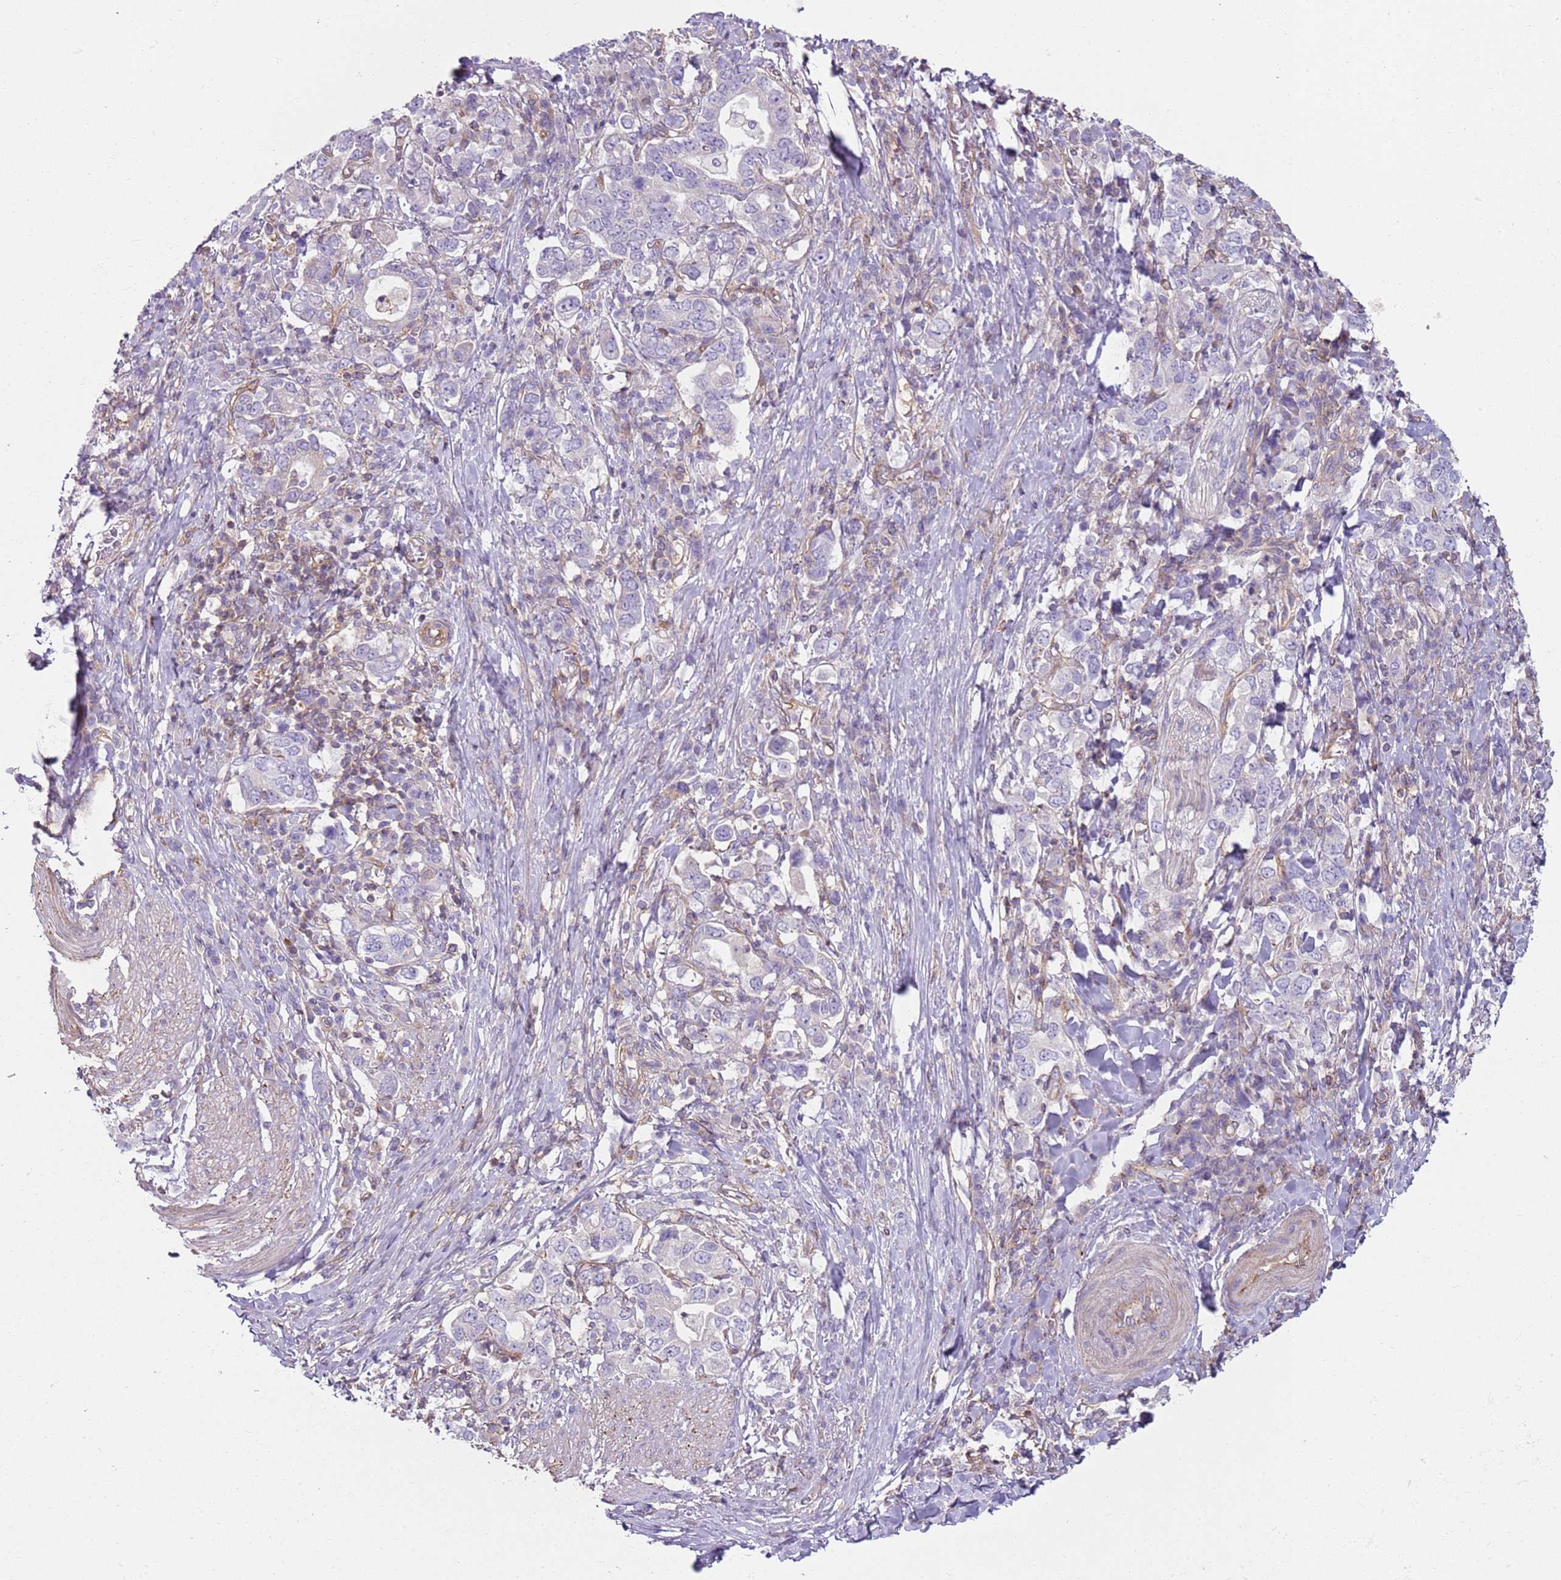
{"staining": {"intensity": "negative", "quantity": "none", "location": "none"}, "tissue": "stomach cancer", "cell_type": "Tumor cells", "image_type": "cancer", "snomed": [{"axis": "morphology", "description": "Adenocarcinoma, NOS"}, {"axis": "topography", "description": "Stomach, upper"}, {"axis": "topography", "description": "Stomach"}], "caption": "This is an immunohistochemistry photomicrograph of adenocarcinoma (stomach). There is no staining in tumor cells.", "gene": "GNAI3", "patient": {"sex": "male", "age": 62}}